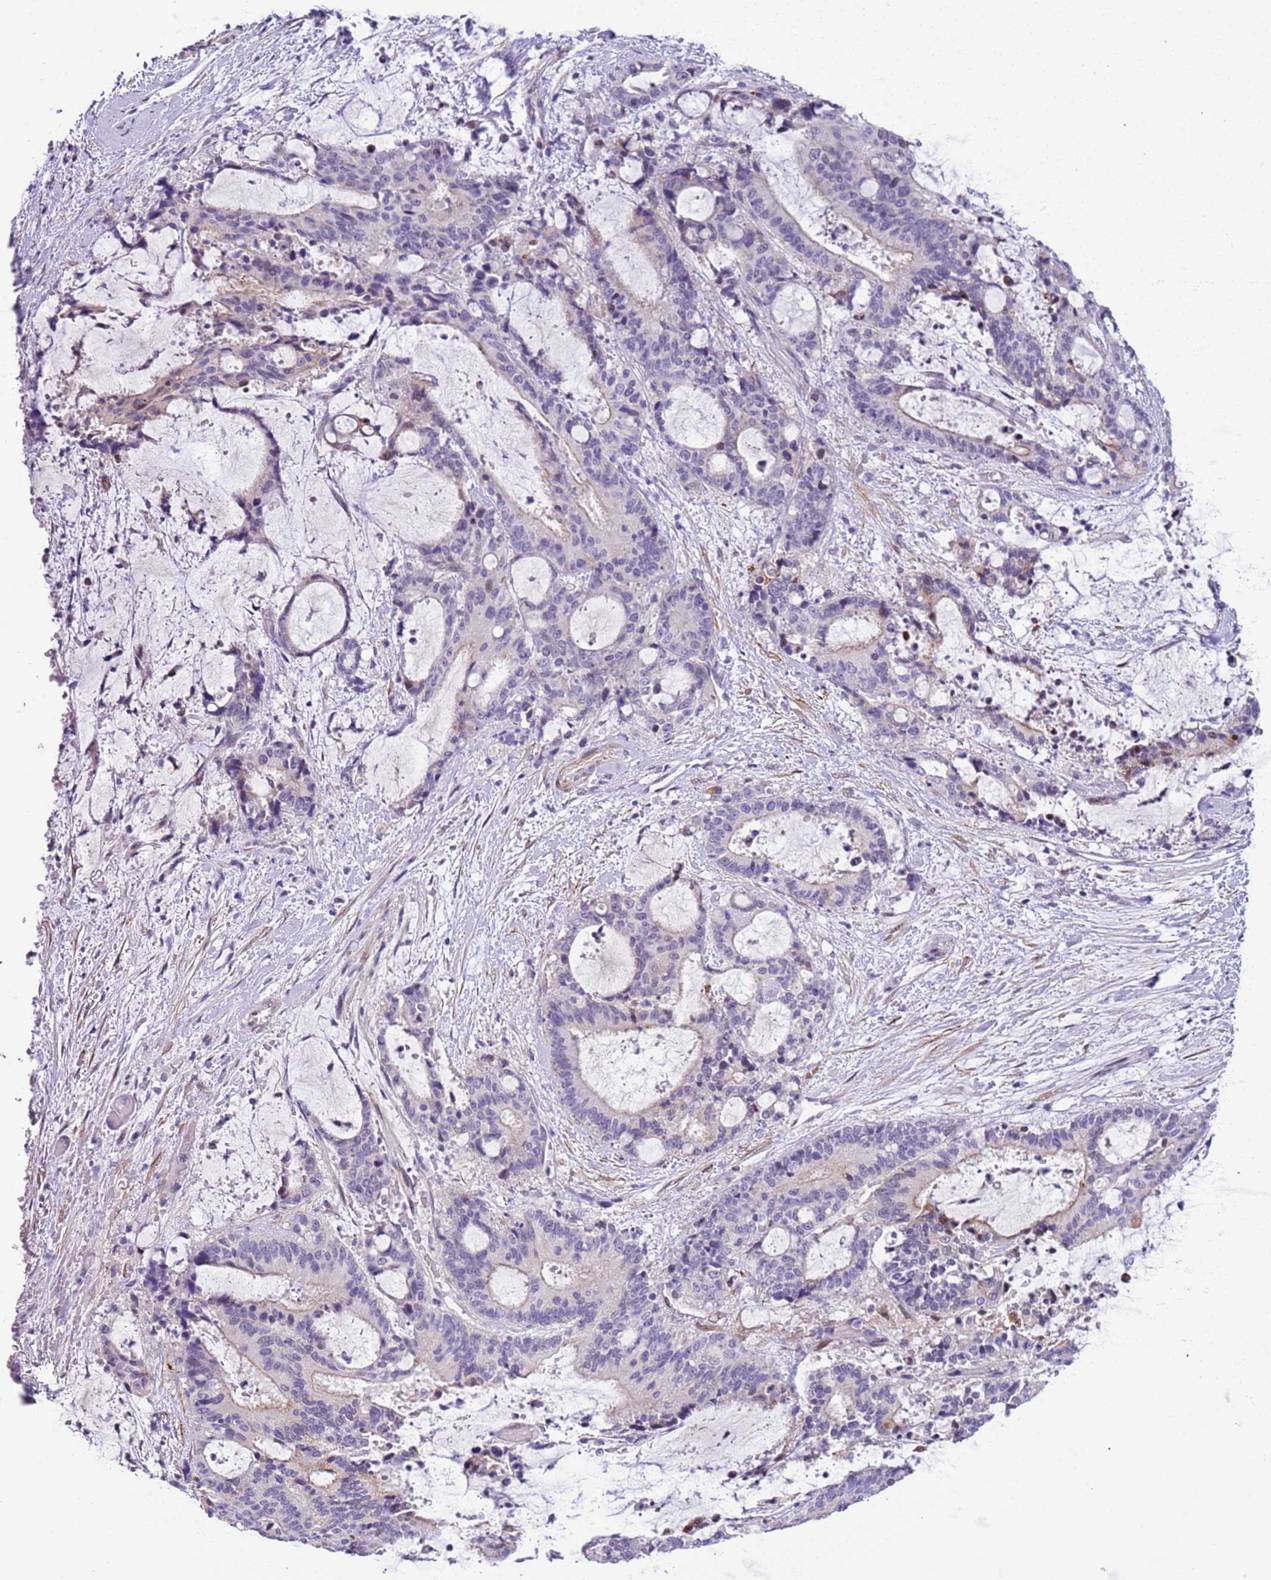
{"staining": {"intensity": "negative", "quantity": "none", "location": "none"}, "tissue": "liver cancer", "cell_type": "Tumor cells", "image_type": "cancer", "snomed": [{"axis": "morphology", "description": "Normal tissue, NOS"}, {"axis": "morphology", "description": "Cholangiocarcinoma"}, {"axis": "topography", "description": "Liver"}, {"axis": "topography", "description": "Peripheral nerve tissue"}], "caption": "Immunohistochemistry image of human liver cancer (cholangiocarcinoma) stained for a protein (brown), which displays no expression in tumor cells.", "gene": "PLEKHH1", "patient": {"sex": "female", "age": 73}}